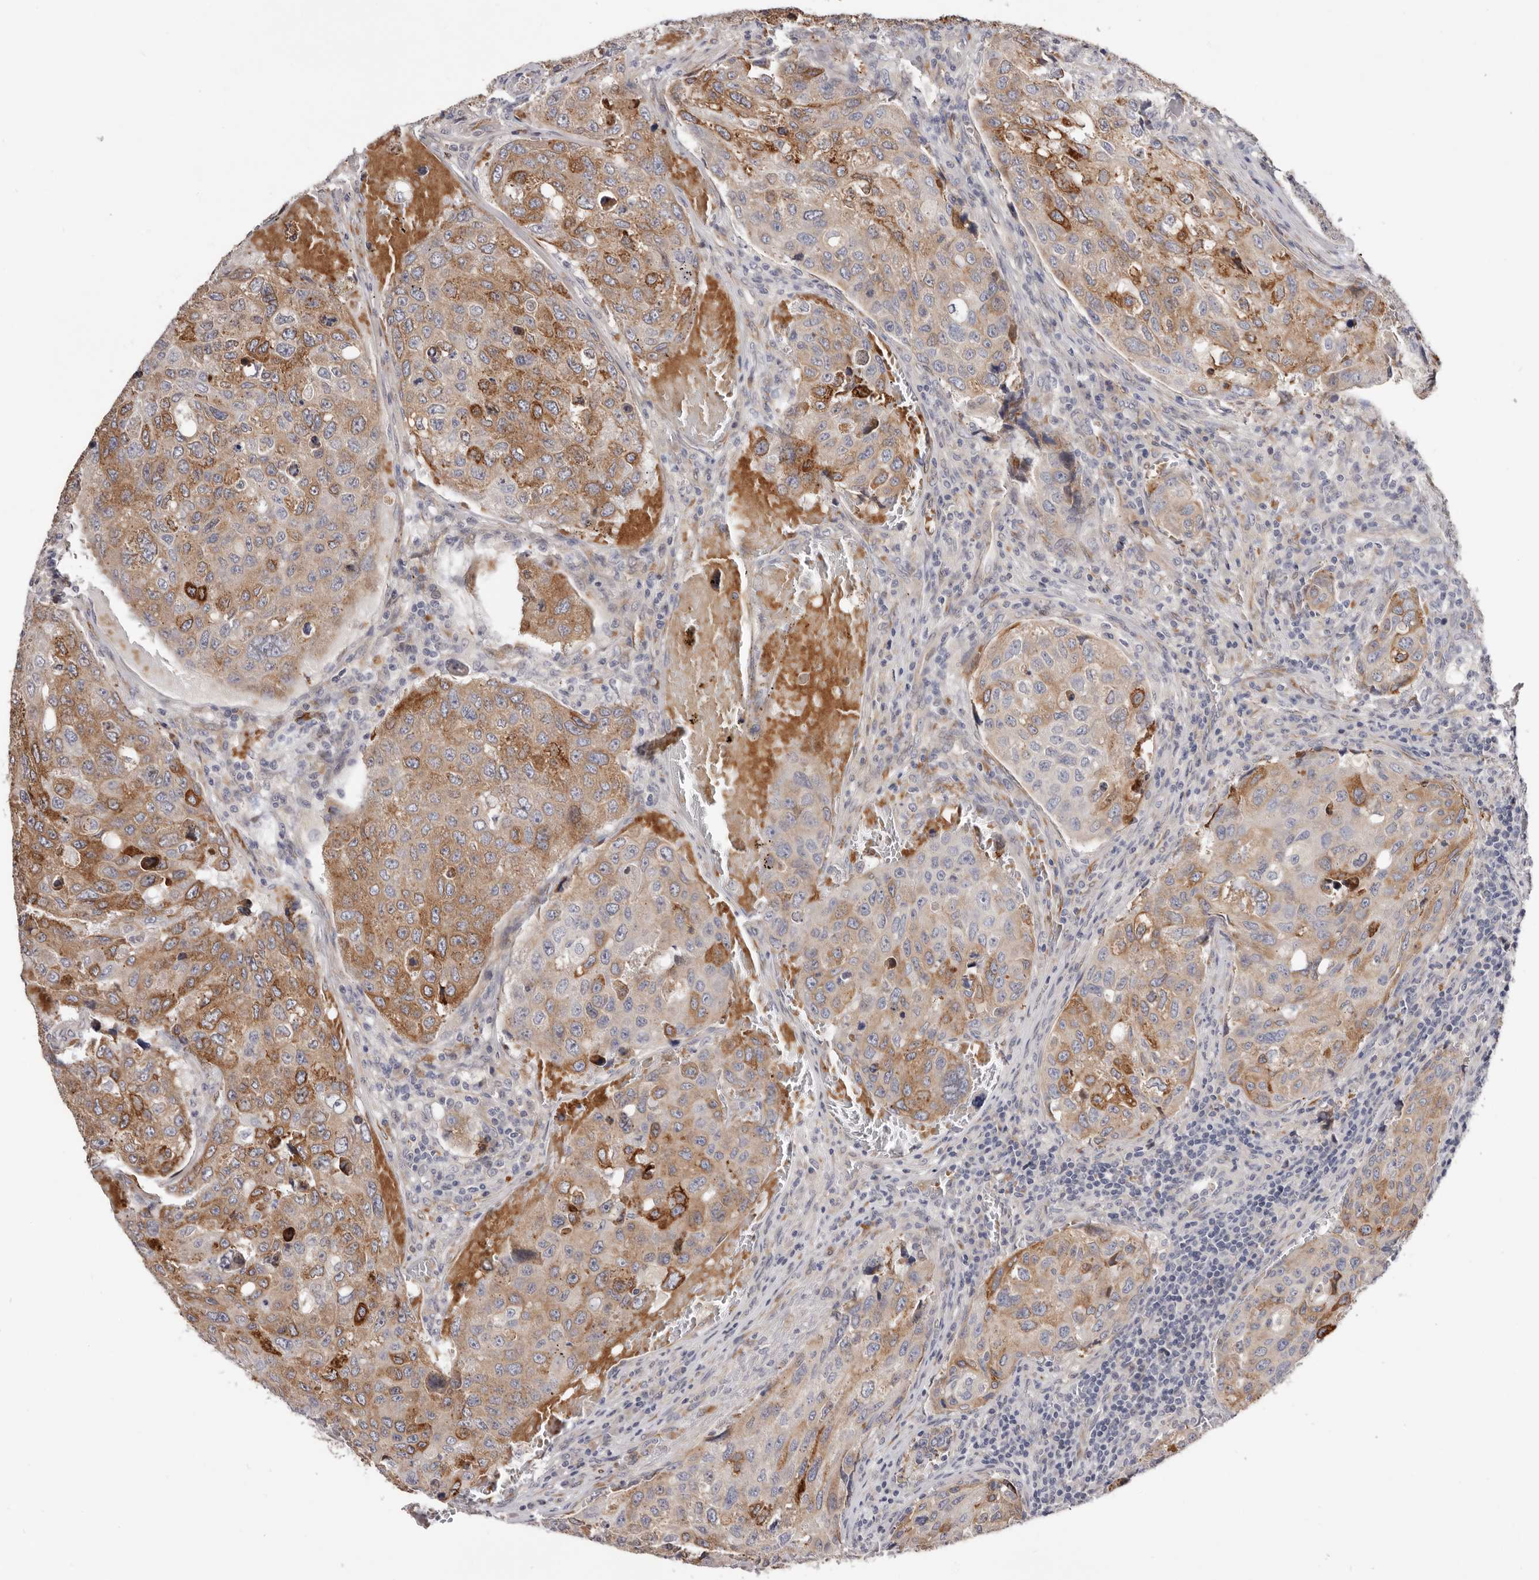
{"staining": {"intensity": "moderate", "quantity": "25%-75%", "location": "cytoplasmic/membranous"}, "tissue": "urothelial cancer", "cell_type": "Tumor cells", "image_type": "cancer", "snomed": [{"axis": "morphology", "description": "Urothelial carcinoma, High grade"}, {"axis": "topography", "description": "Lymph node"}, {"axis": "topography", "description": "Urinary bladder"}], "caption": "A histopathology image of high-grade urothelial carcinoma stained for a protein reveals moderate cytoplasmic/membranous brown staining in tumor cells.", "gene": "USH1C", "patient": {"sex": "male", "age": 51}}